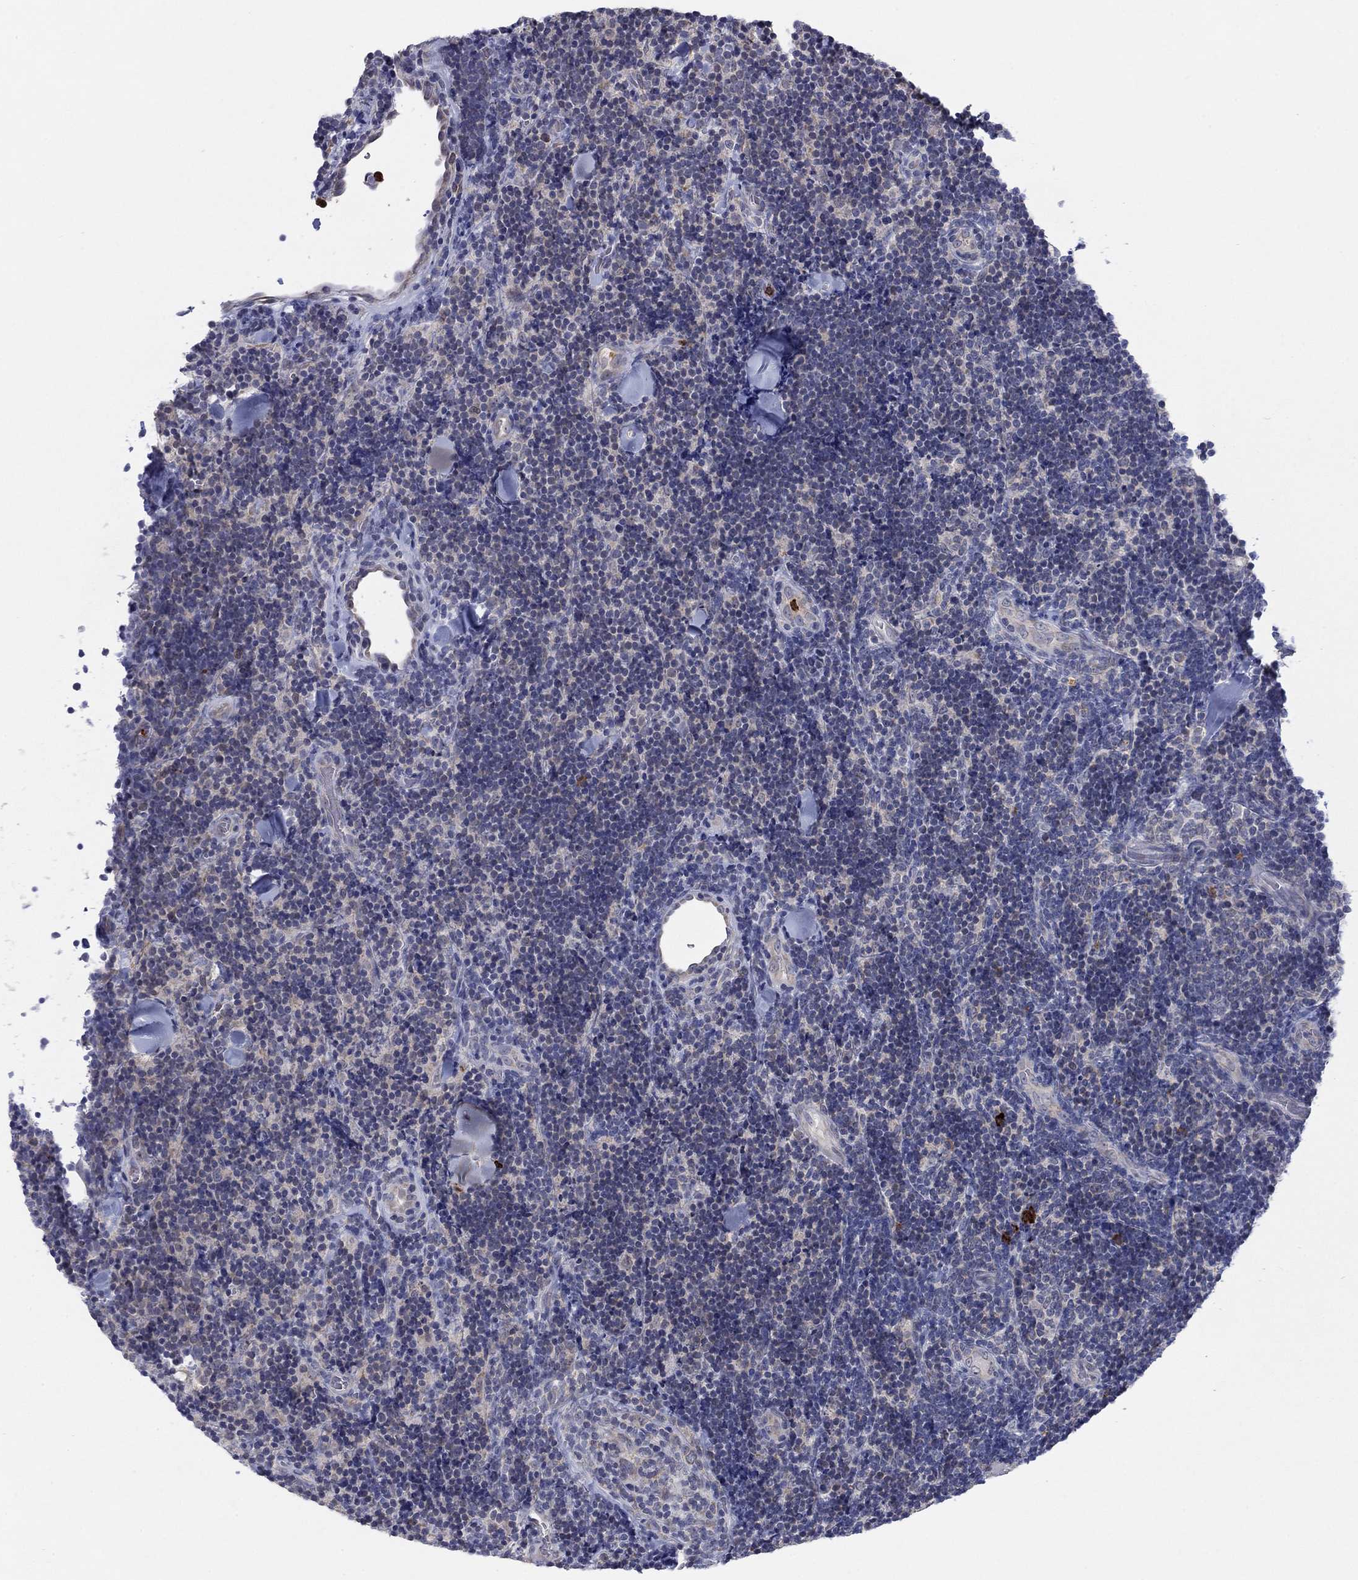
{"staining": {"intensity": "negative", "quantity": "none", "location": "none"}, "tissue": "lymphoma", "cell_type": "Tumor cells", "image_type": "cancer", "snomed": [{"axis": "morphology", "description": "Malignant lymphoma, non-Hodgkin's type, Low grade"}, {"axis": "topography", "description": "Lymph node"}], "caption": "This is an immunohistochemistry (IHC) micrograph of human lymphoma. There is no expression in tumor cells.", "gene": "MTRFR", "patient": {"sex": "female", "age": 56}}